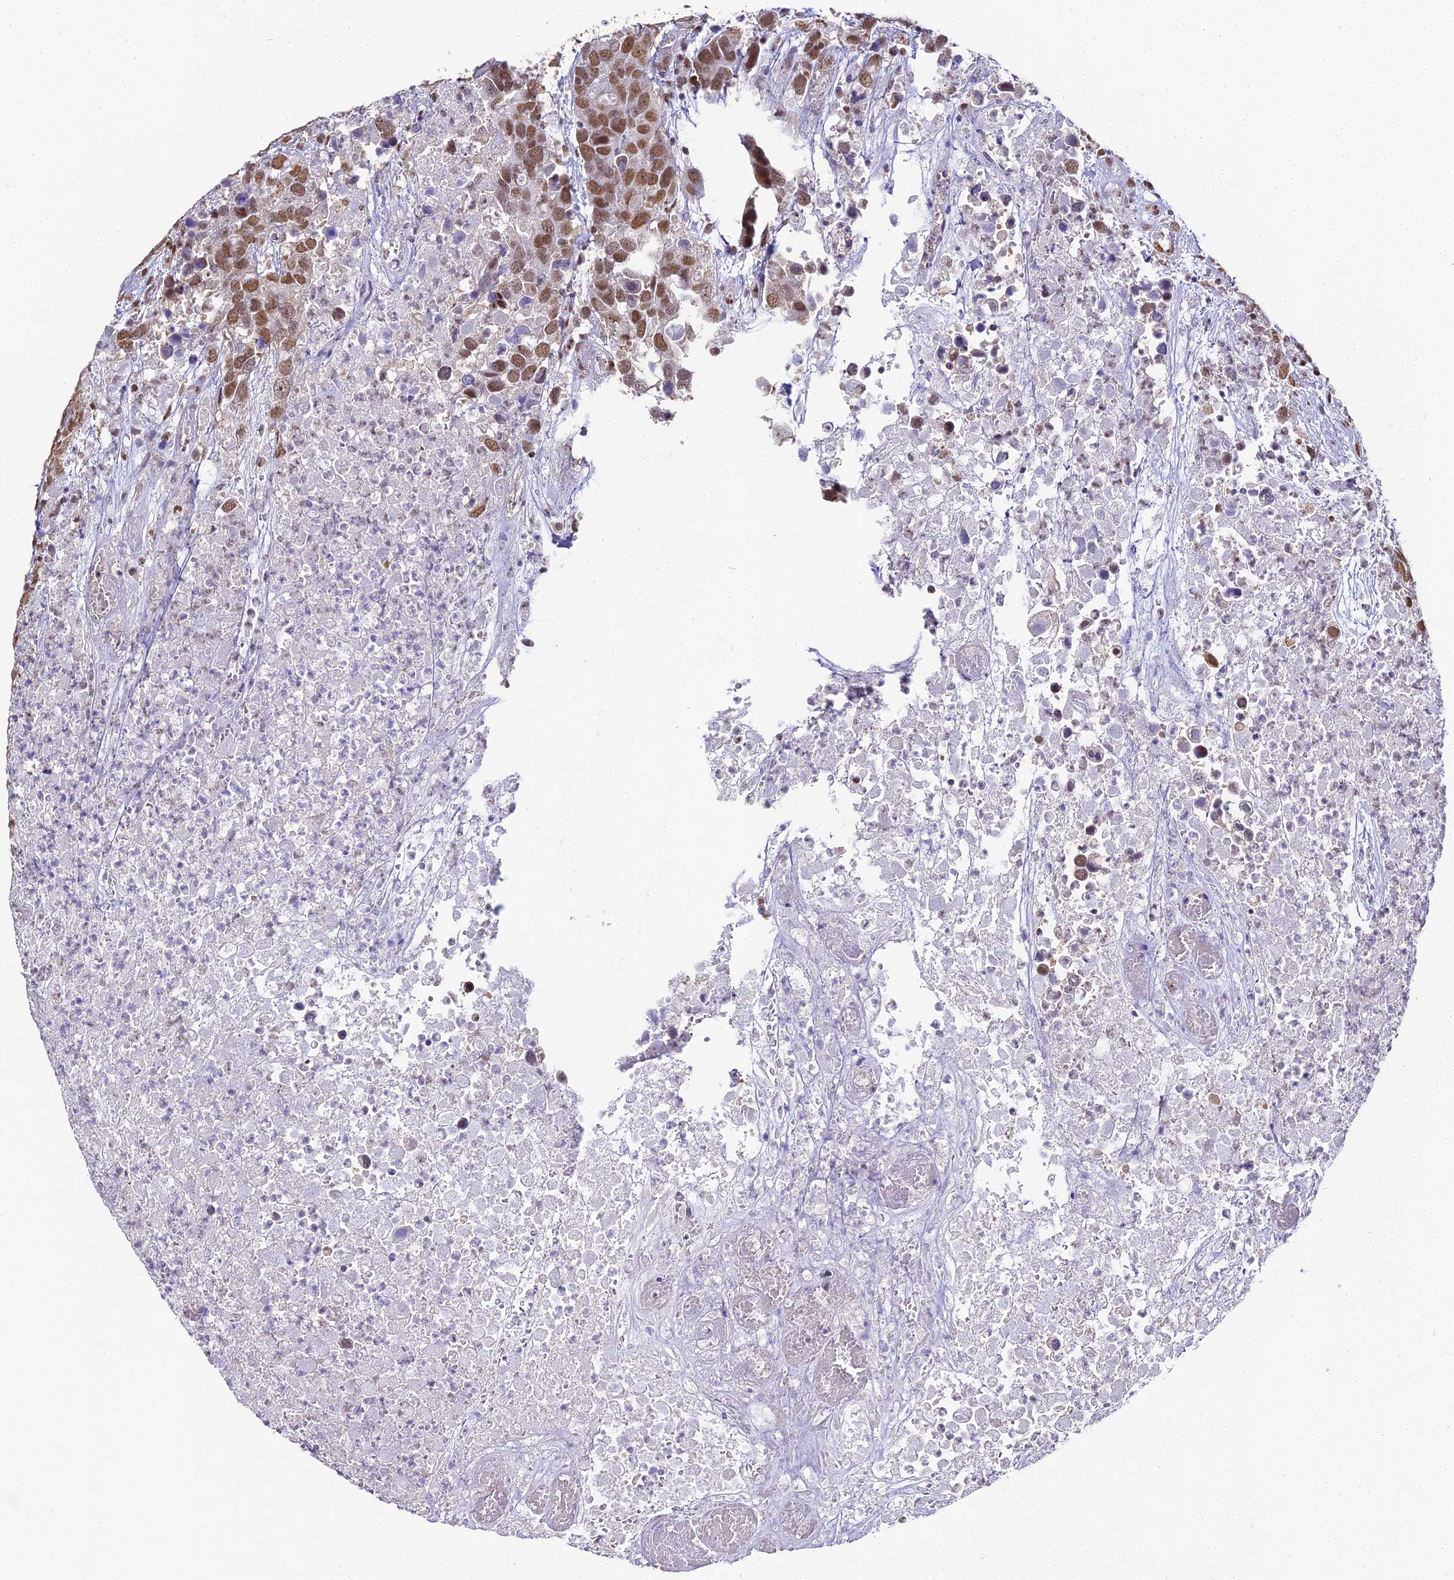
{"staining": {"intensity": "moderate", "quantity": ">75%", "location": "nuclear"}, "tissue": "breast cancer", "cell_type": "Tumor cells", "image_type": "cancer", "snomed": [{"axis": "morphology", "description": "Duct carcinoma"}, {"axis": "topography", "description": "Breast"}], "caption": "Protein staining by immunohistochemistry (IHC) displays moderate nuclear expression in approximately >75% of tumor cells in breast cancer (invasive ductal carcinoma).", "gene": "HNRNPA1", "patient": {"sex": "female", "age": 83}}